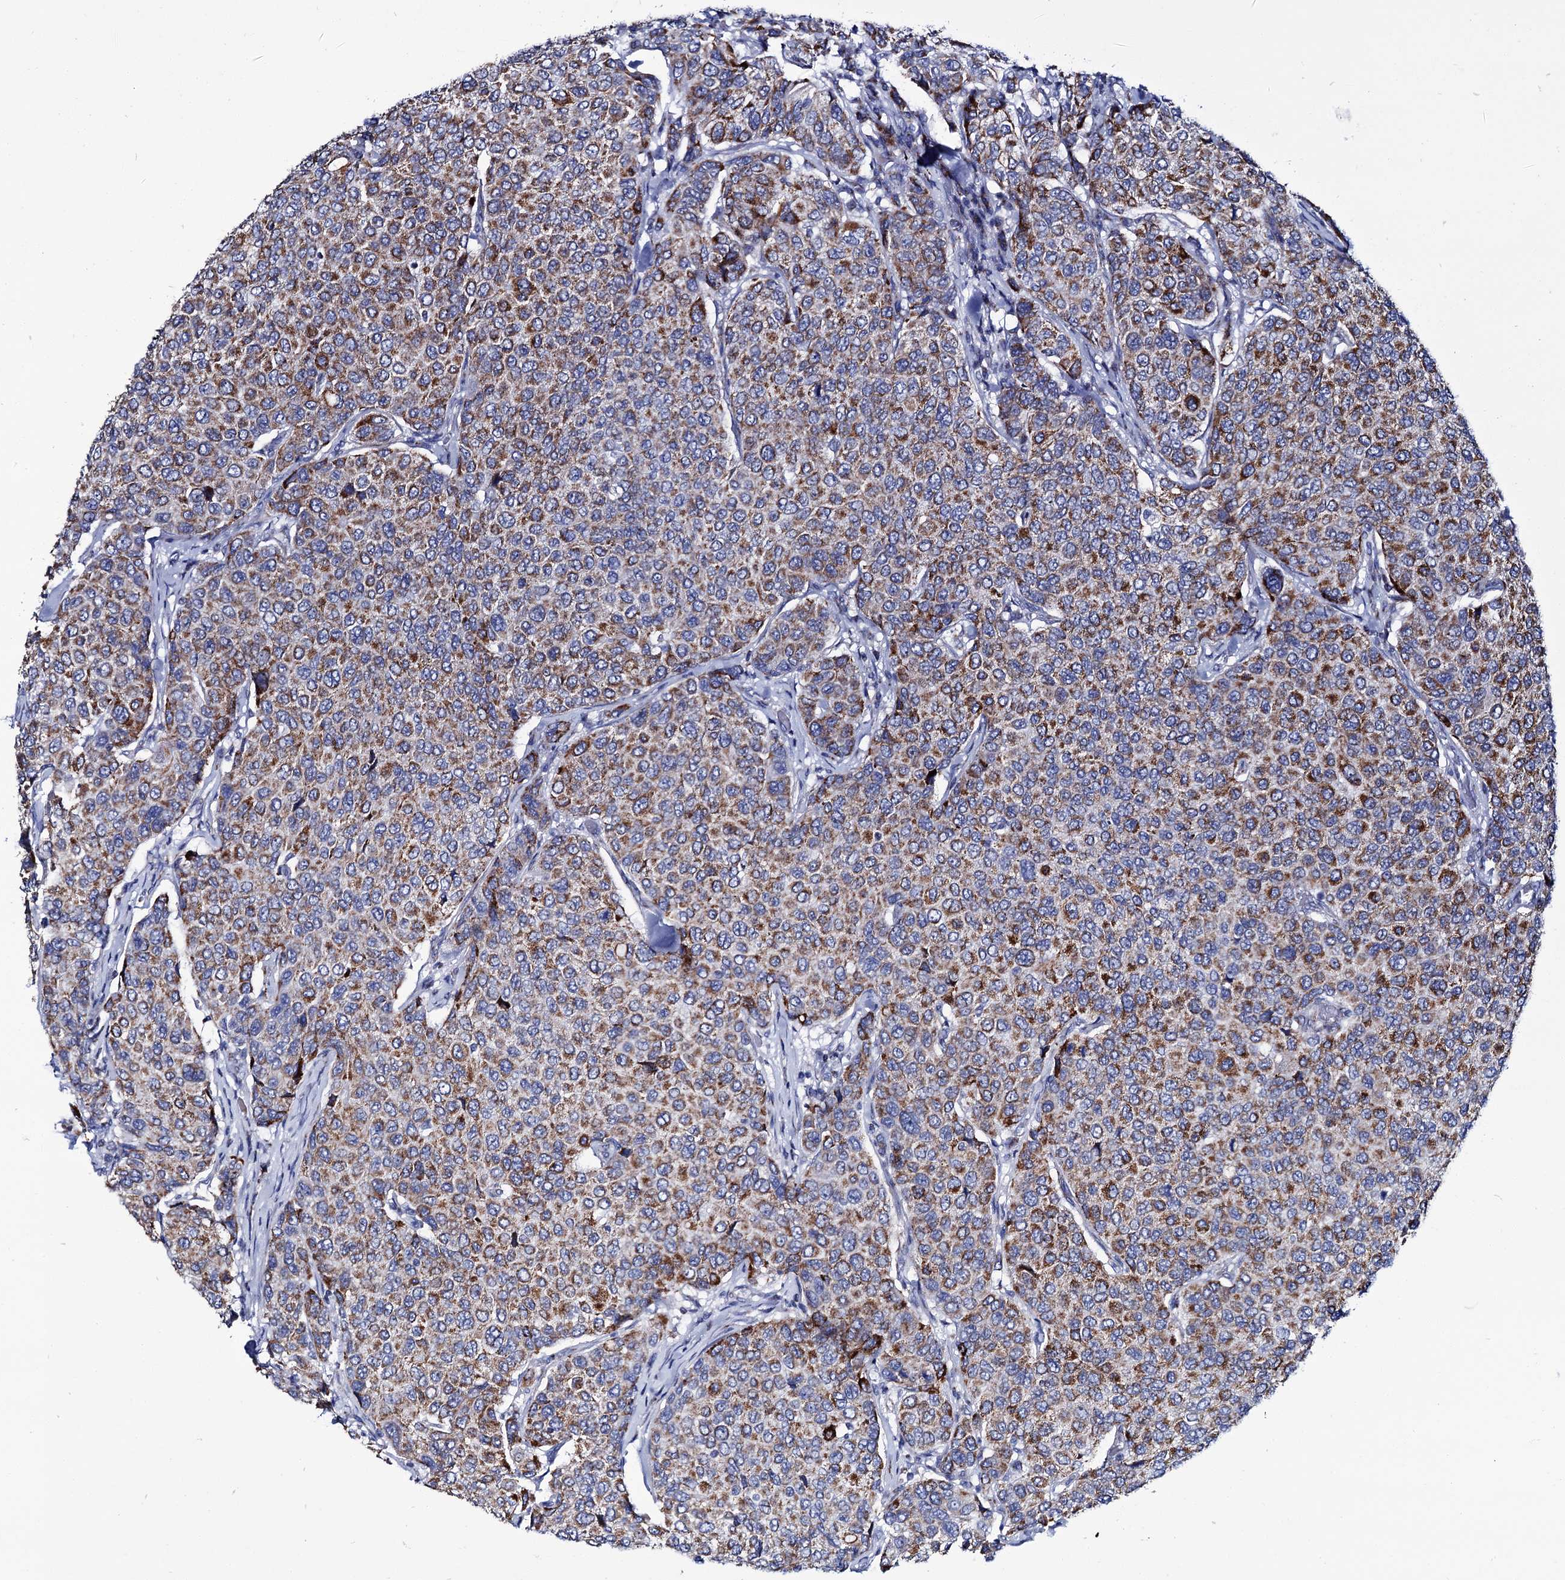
{"staining": {"intensity": "moderate", "quantity": ">75%", "location": "cytoplasmic/membranous"}, "tissue": "breast cancer", "cell_type": "Tumor cells", "image_type": "cancer", "snomed": [{"axis": "morphology", "description": "Duct carcinoma"}, {"axis": "topography", "description": "Breast"}], "caption": "Breast cancer (invasive ductal carcinoma) tissue displays moderate cytoplasmic/membranous staining in approximately >75% of tumor cells", "gene": "UBASH3B", "patient": {"sex": "female", "age": 55}}